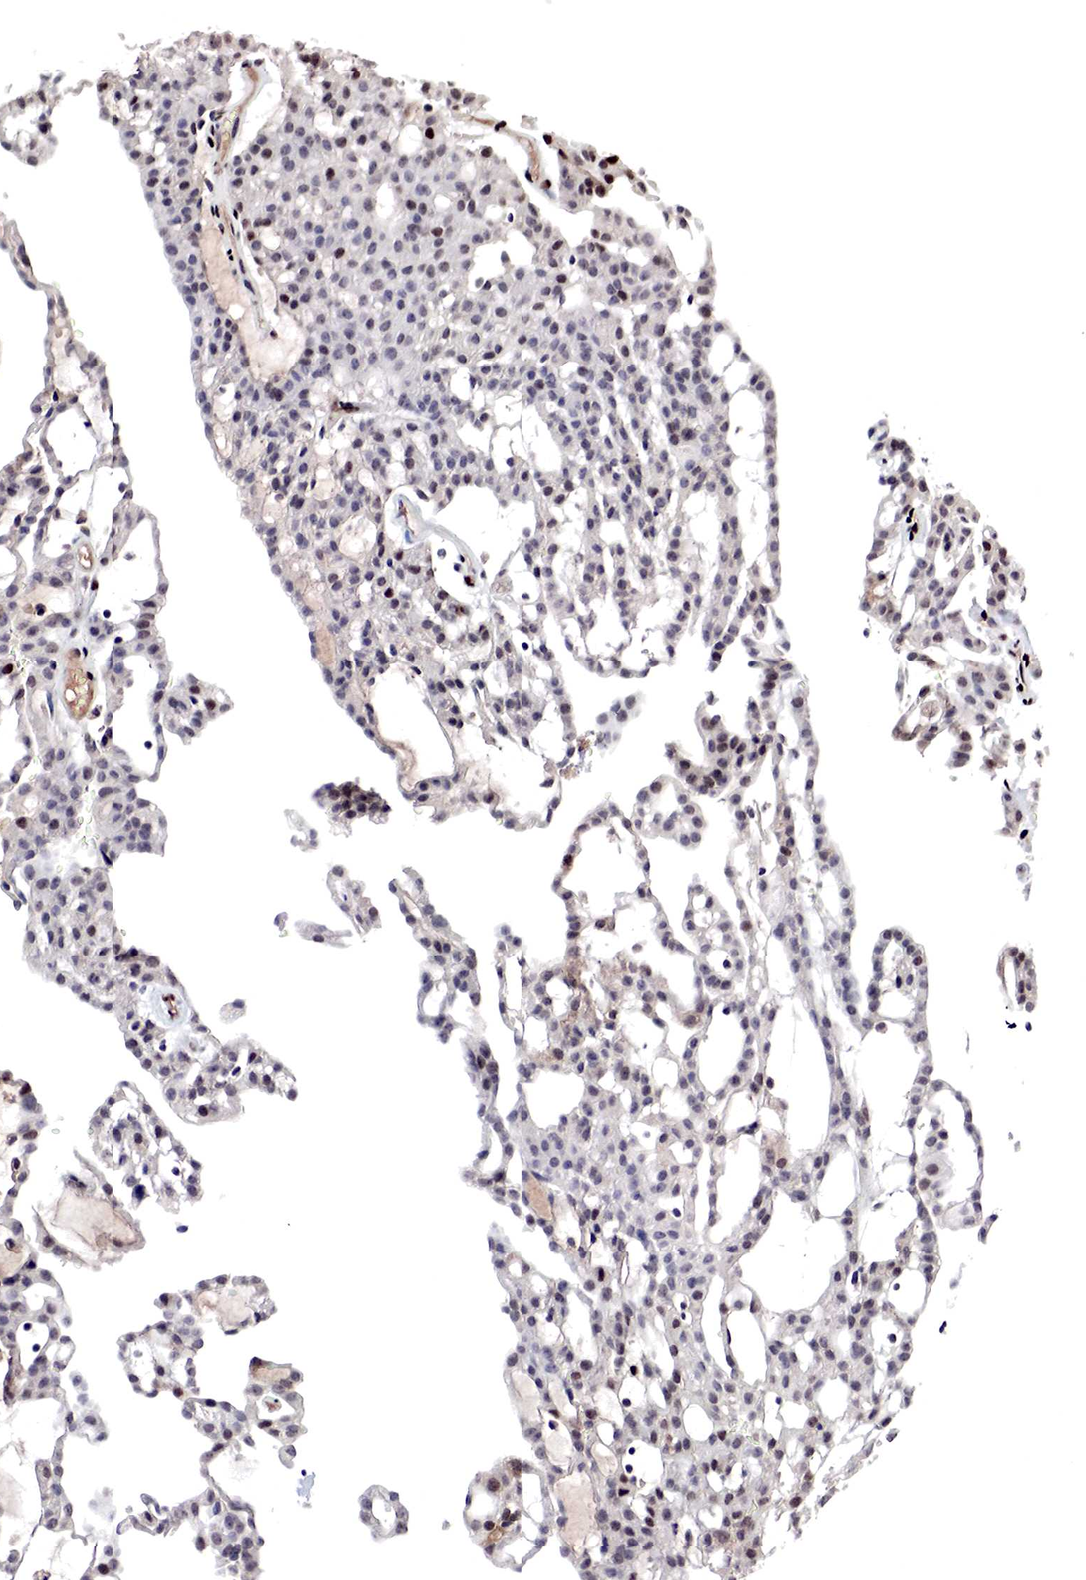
{"staining": {"intensity": "negative", "quantity": "none", "location": "none"}, "tissue": "renal cancer", "cell_type": "Tumor cells", "image_type": "cancer", "snomed": [{"axis": "morphology", "description": "Adenocarcinoma, NOS"}, {"axis": "topography", "description": "Kidney"}], "caption": "IHC image of adenocarcinoma (renal) stained for a protein (brown), which demonstrates no staining in tumor cells.", "gene": "DACH2", "patient": {"sex": "male", "age": 63}}